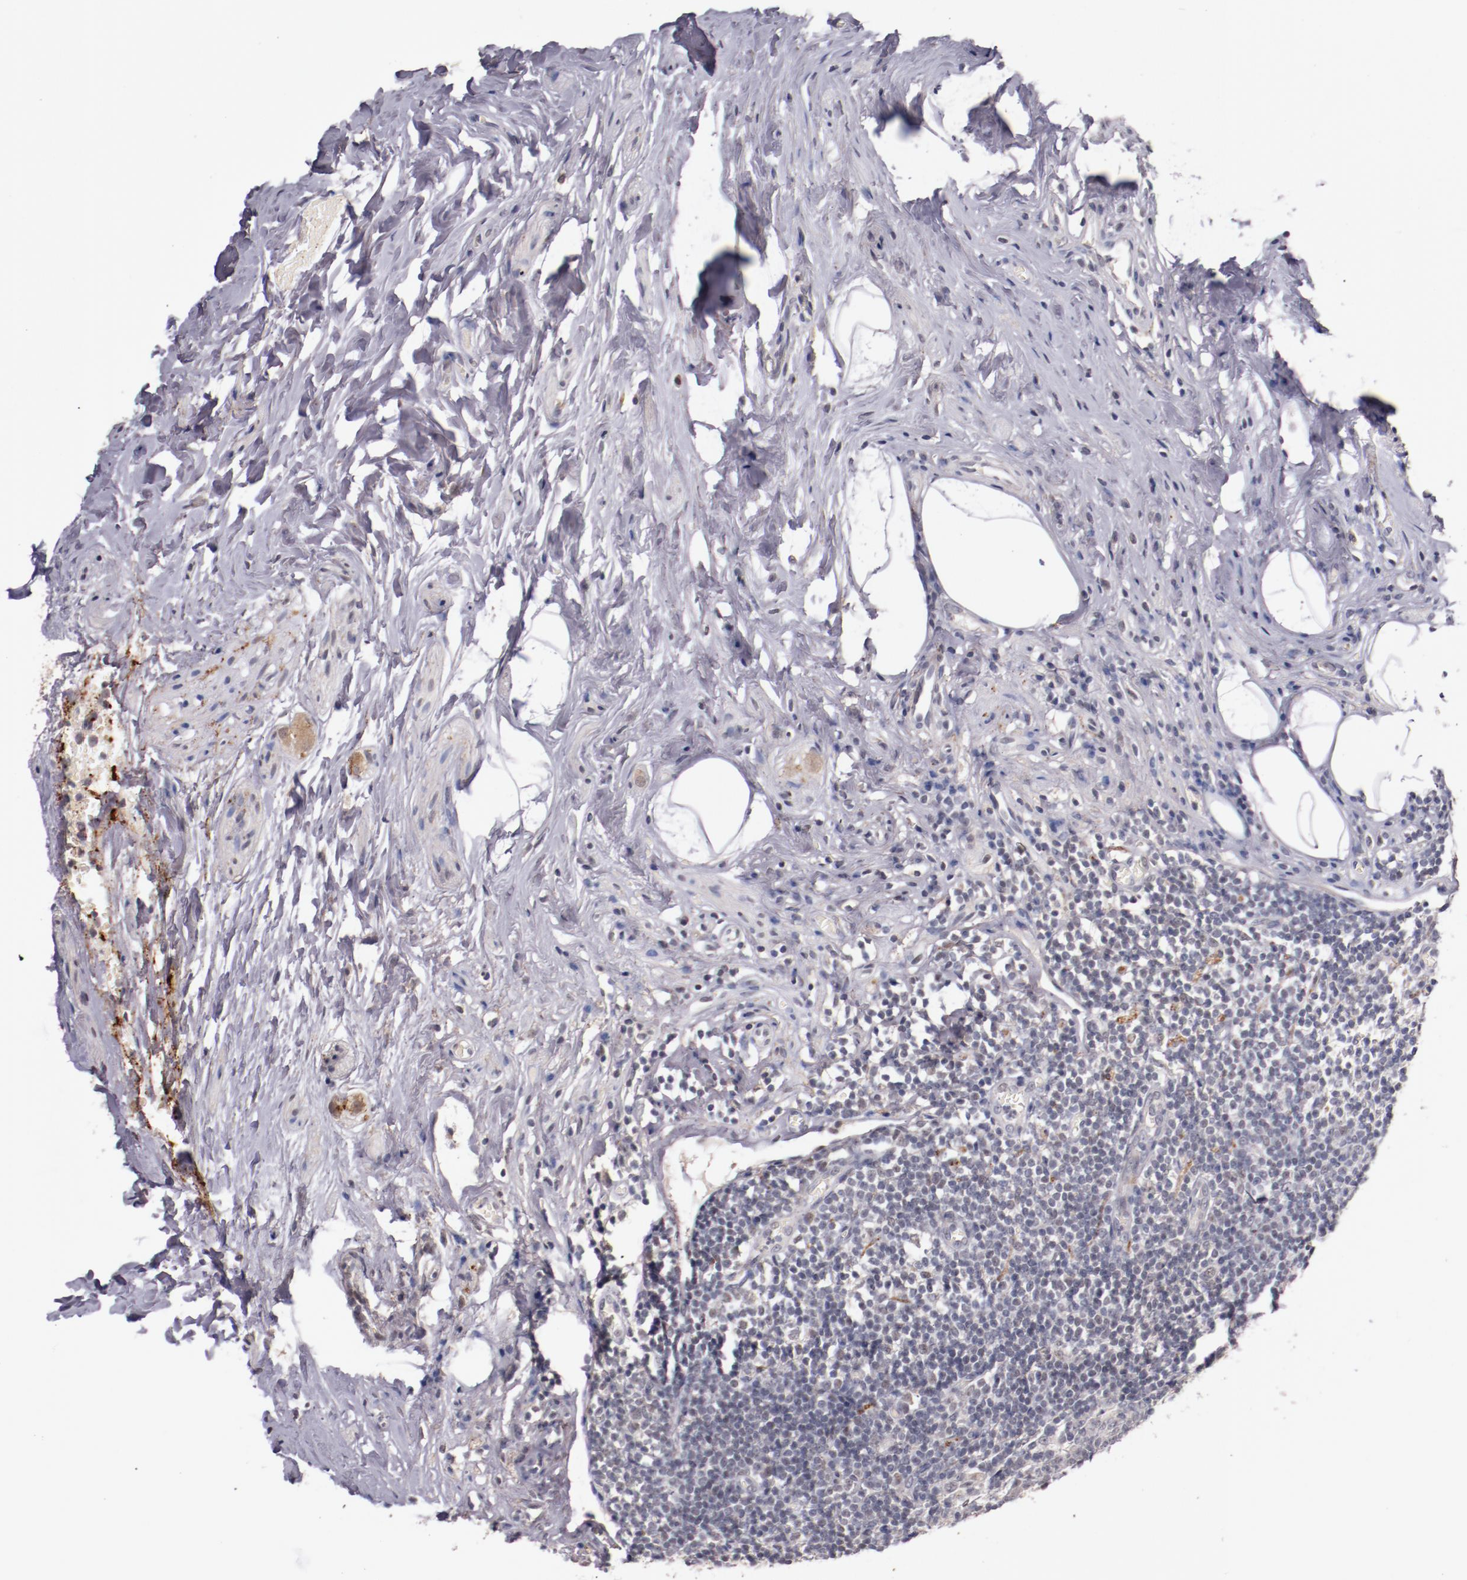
{"staining": {"intensity": "moderate", "quantity": "25%-75%", "location": "cytoplasmic/membranous"}, "tissue": "appendix", "cell_type": "Glandular cells", "image_type": "normal", "snomed": [{"axis": "morphology", "description": "Normal tissue, NOS"}, {"axis": "topography", "description": "Appendix"}], "caption": "Immunohistochemical staining of benign human appendix shows medium levels of moderate cytoplasmic/membranous positivity in approximately 25%-75% of glandular cells. (brown staining indicates protein expression, while blue staining denotes nuclei).", "gene": "SYP", "patient": {"sex": "male", "age": 38}}